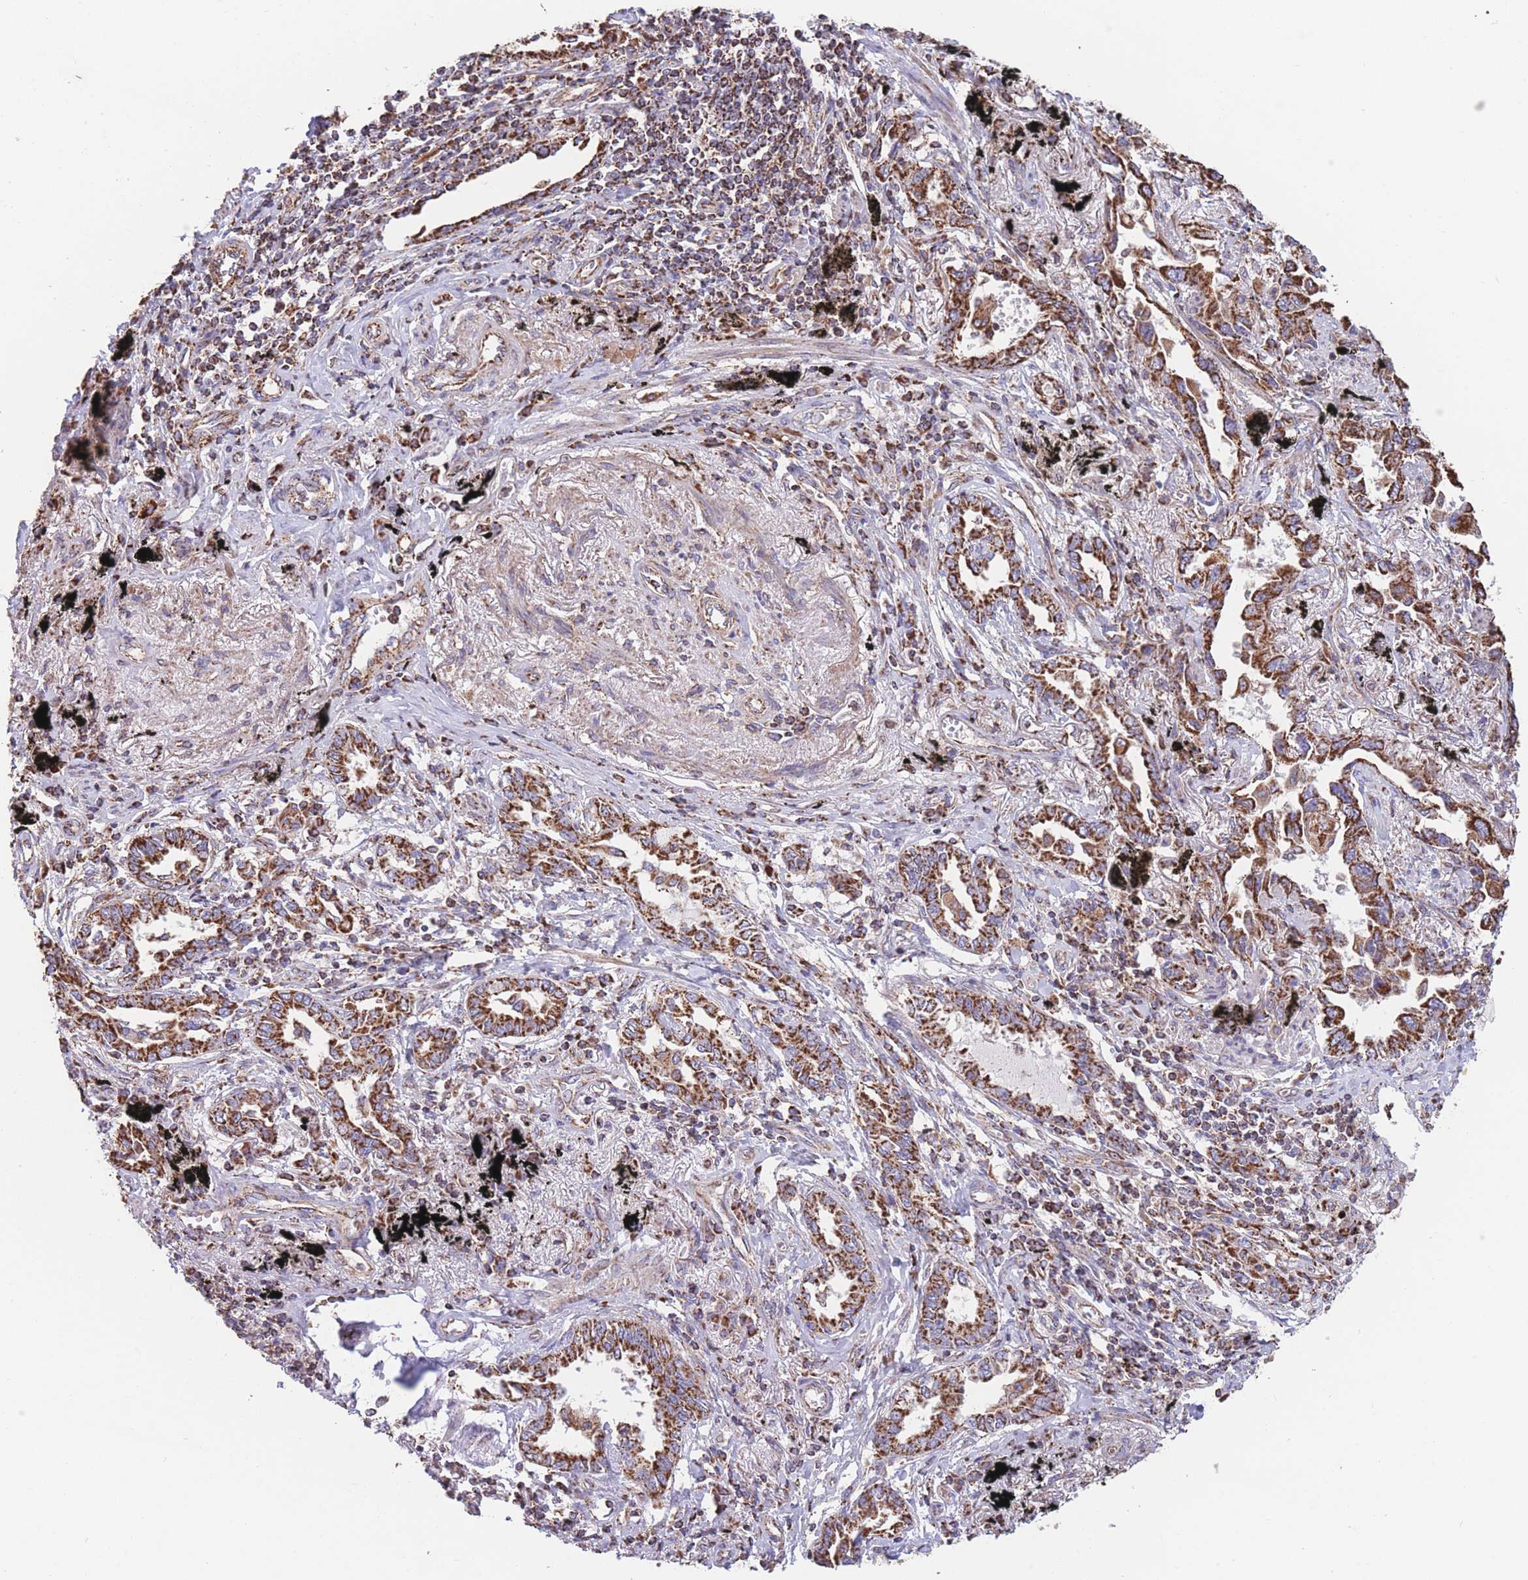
{"staining": {"intensity": "strong", "quantity": ">75%", "location": "cytoplasmic/membranous"}, "tissue": "lung cancer", "cell_type": "Tumor cells", "image_type": "cancer", "snomed": [{"axis": "morphology", "description": "Adenocarcinoma, NOS"}, {"axis": "topography", "description": "Lung"}], "caption": "There is high levels of strong cytoplasmic/membranous expression in tumor cells of adenocarcinoma (lung), as demonstrated by immunohistochemical staining (brown color).", "gene": "FKBP8", "patient": {"sex": "male", "age": 67}}